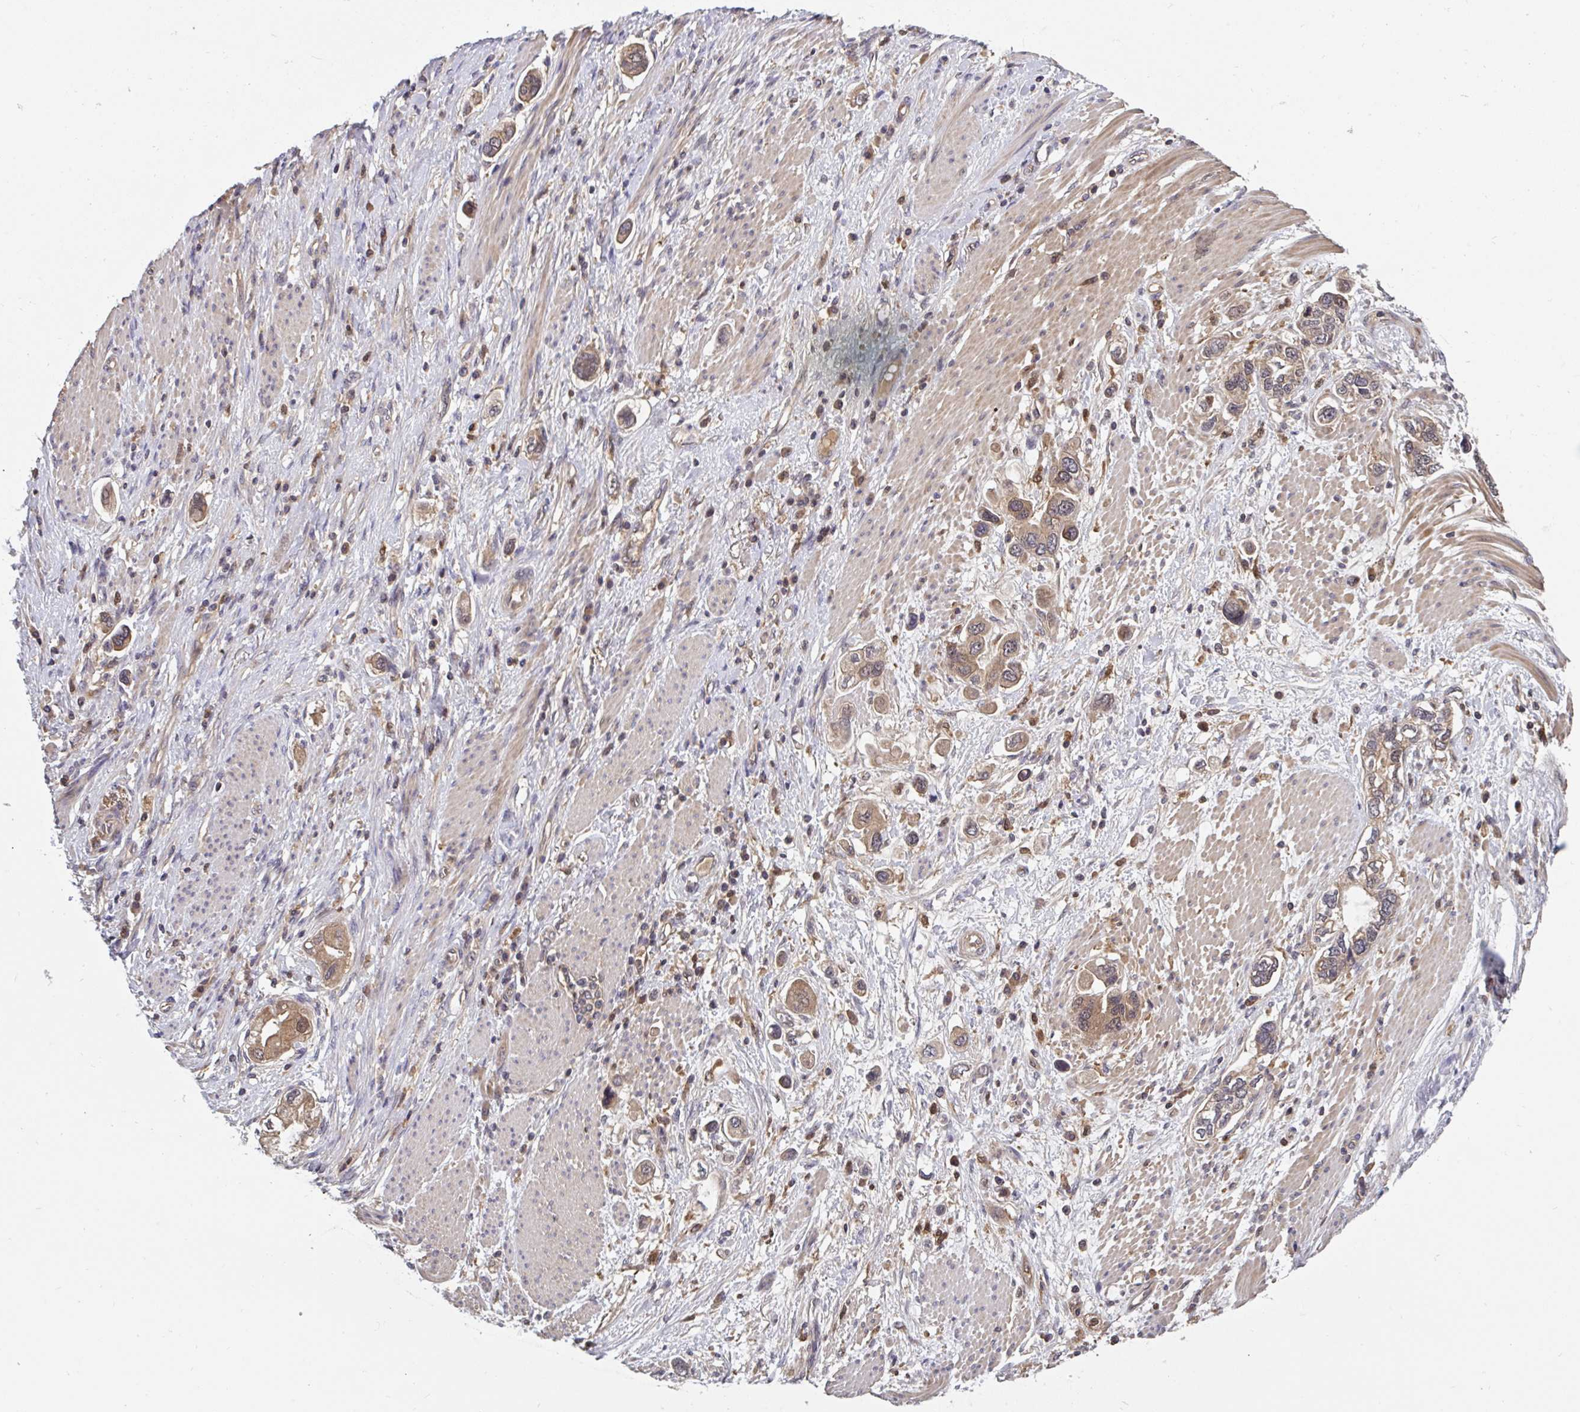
{"staining": {"intensity": "moderate", "quantity": ">75%", "location": "cytoplasmic/membranous,nuclear"}, "tissue": "stomach cancer", "cell_type": "Tumor cells", "image_type": "cancer", "snomed": [{"axis": "morphology", "description": "Adenocarcinoma, NOS"}, {"axis": "topography", "description": "Stomach, lower"}], "caption": "Protein expression analysis of human stomach cancer (adenocarcinoma) reveals moderate cytoplasmic/membranous and nuclear positivity in about >75% of tumor cells.", "gene": "TIGAR", "patient": {"sex": "female", "age": 93}}